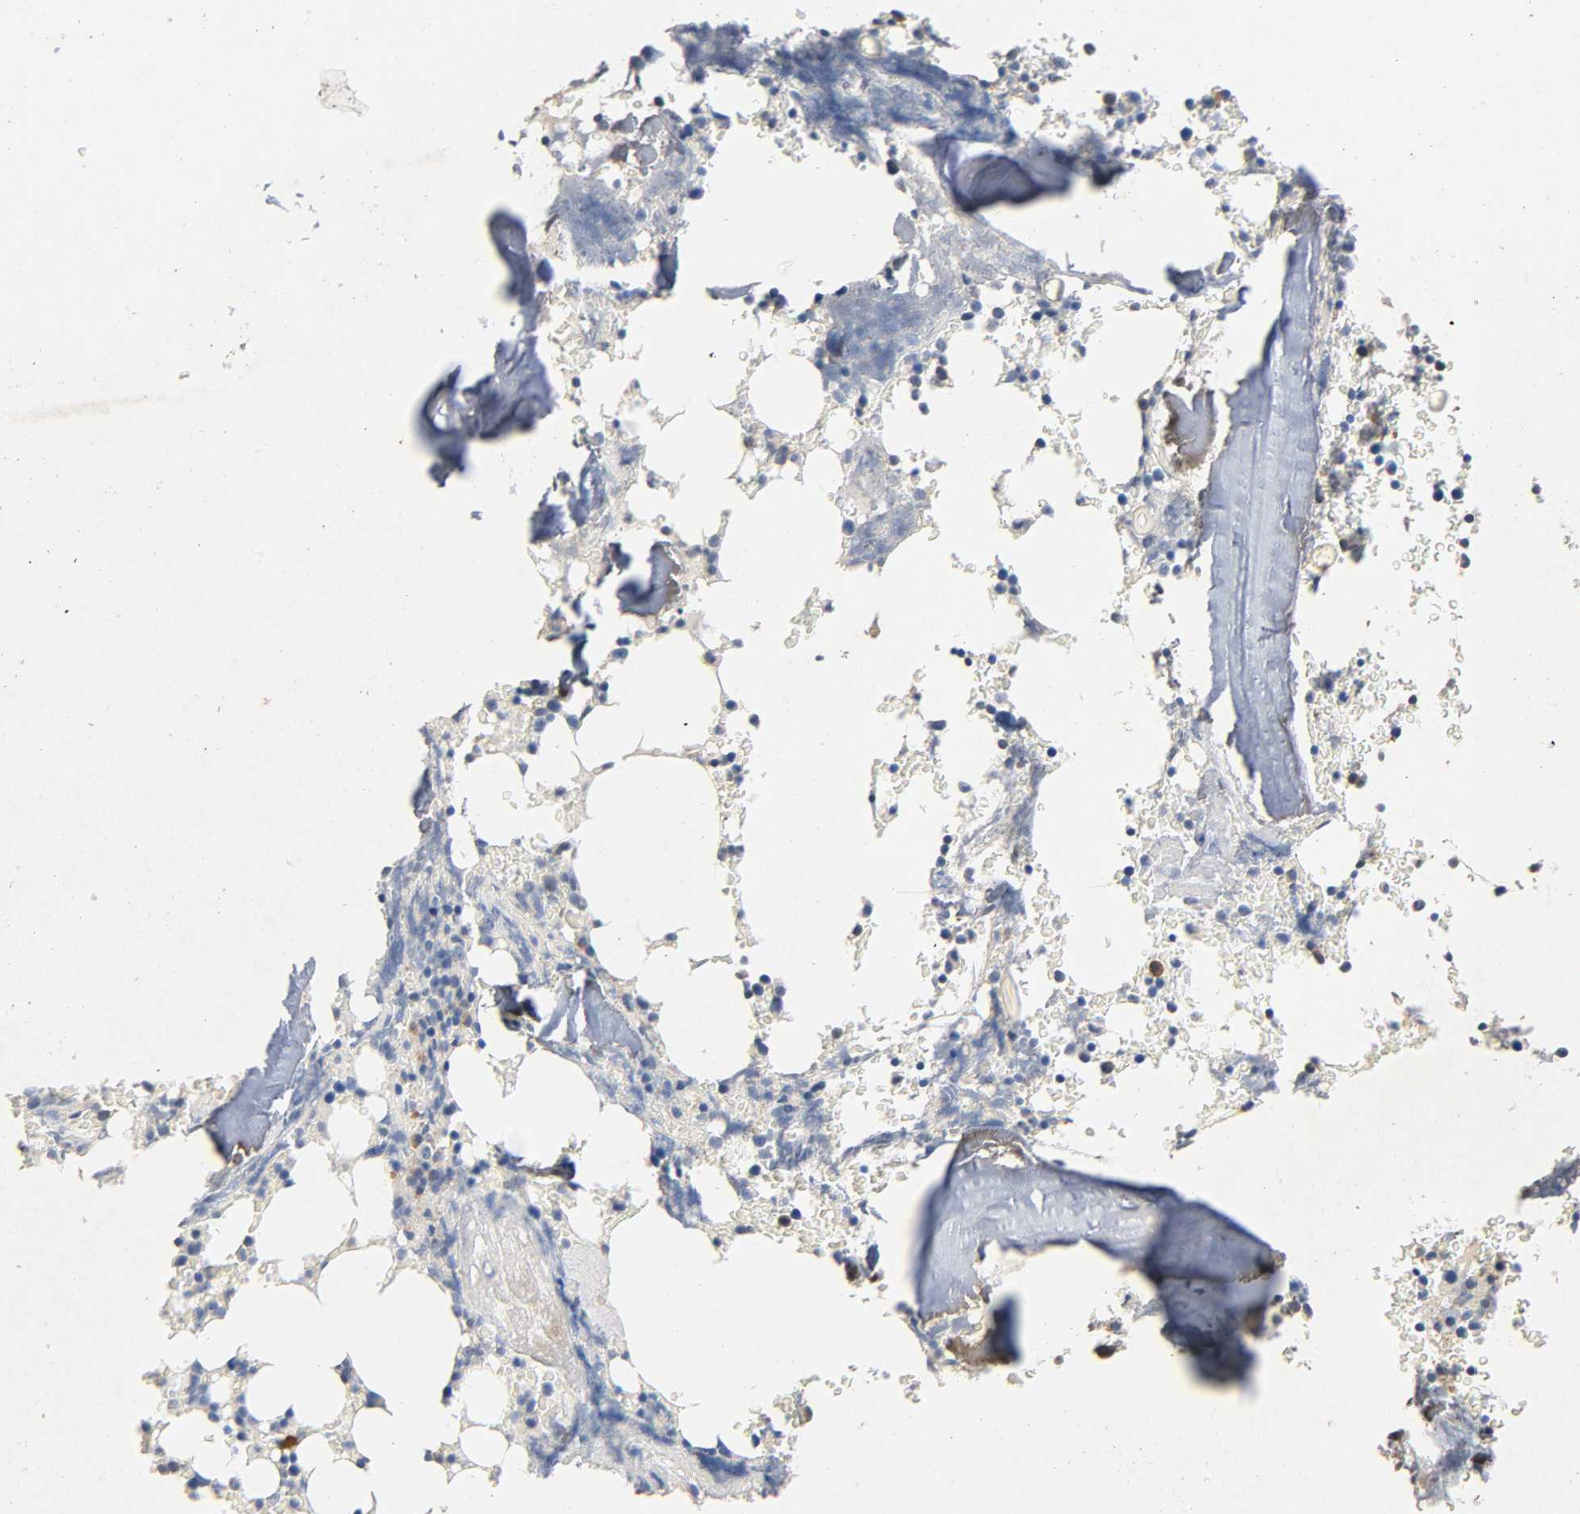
{"staining": {"intensity": "strong", "quantity": "<25%", "location": "cytoplasmic/membranous"}, "tissue": "bone marrow", "cell_type": "Hematopoietic cells", "image_type": "normal", "snomed": [{"axis": "morphology", "description": "Normal tissue, NOS"}, {"axis": "topography", "description": "Bone marrow"}], "caption": "Immunohistochemical staining of unremarkable human bone marrow reveals medium levels of strong cytoplasmic/membranous positivity in approximately <25% of hematopoietic cells.", "gene": "NDUFS3", "patient": {"sex": "female", "age": 66}}